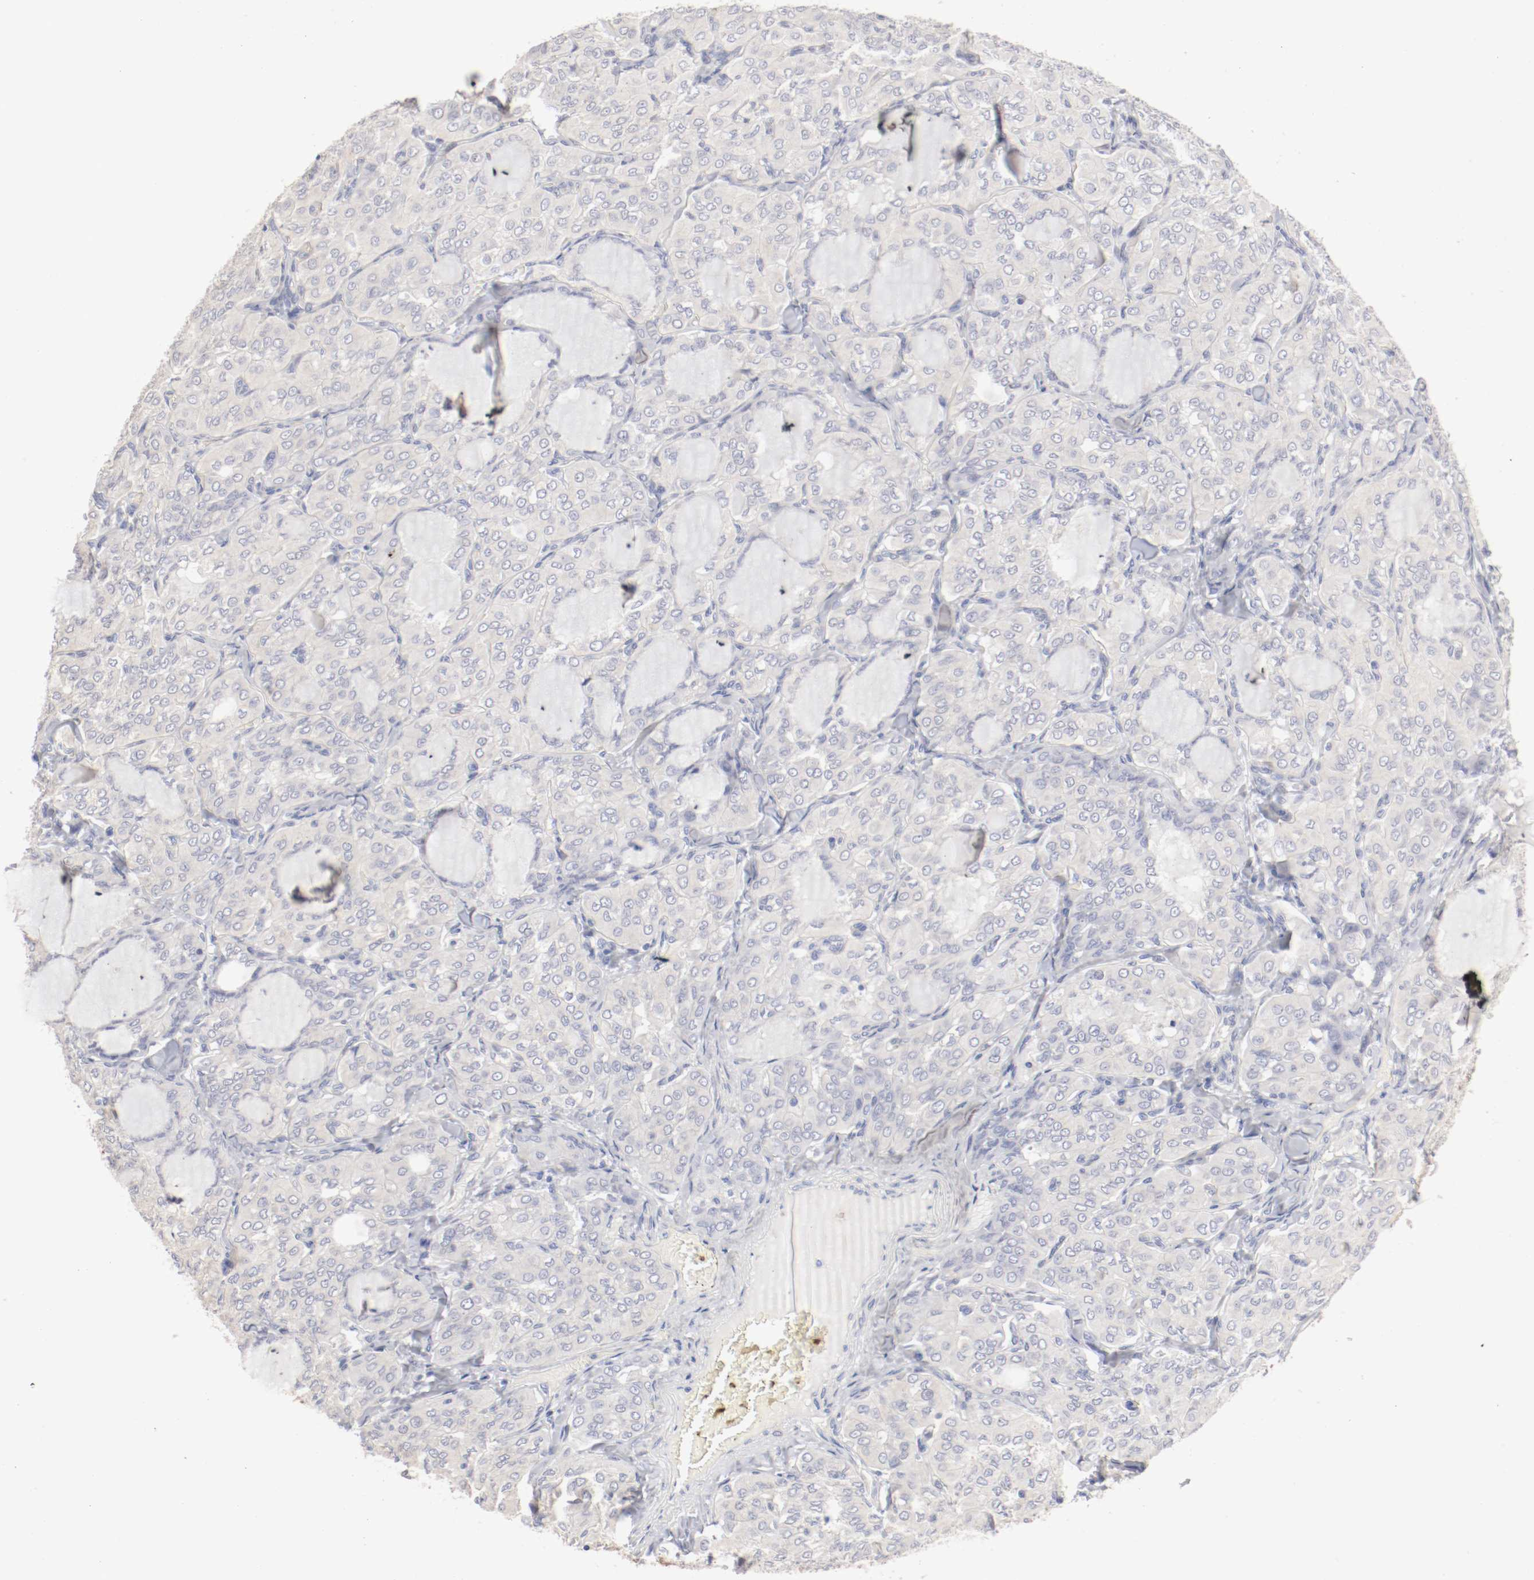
{"staining": {"intensity": "negative", "quantity": "none", "location": "none"}, "tissue": "thyroid cancer", "cell_type": "Tumor cells", "image_type": "cancer", "snomed": [{"axis": "morphology", "description": "Papillary adenocarcinoma, NOS"}, {"axis": "topography", "description": "Thyroid gland"}], "caption": "Immunohistochemistry (IHC) histopathology image of papillary adenocarcinoma (thyroid) stained for a protein (brown), which reveals no positivity in tumor cells. (DAB immunohistochemistry (IHC), high magnification).", "gene": "DNAL4", "patient": {"sex": "male", "age": 20}}